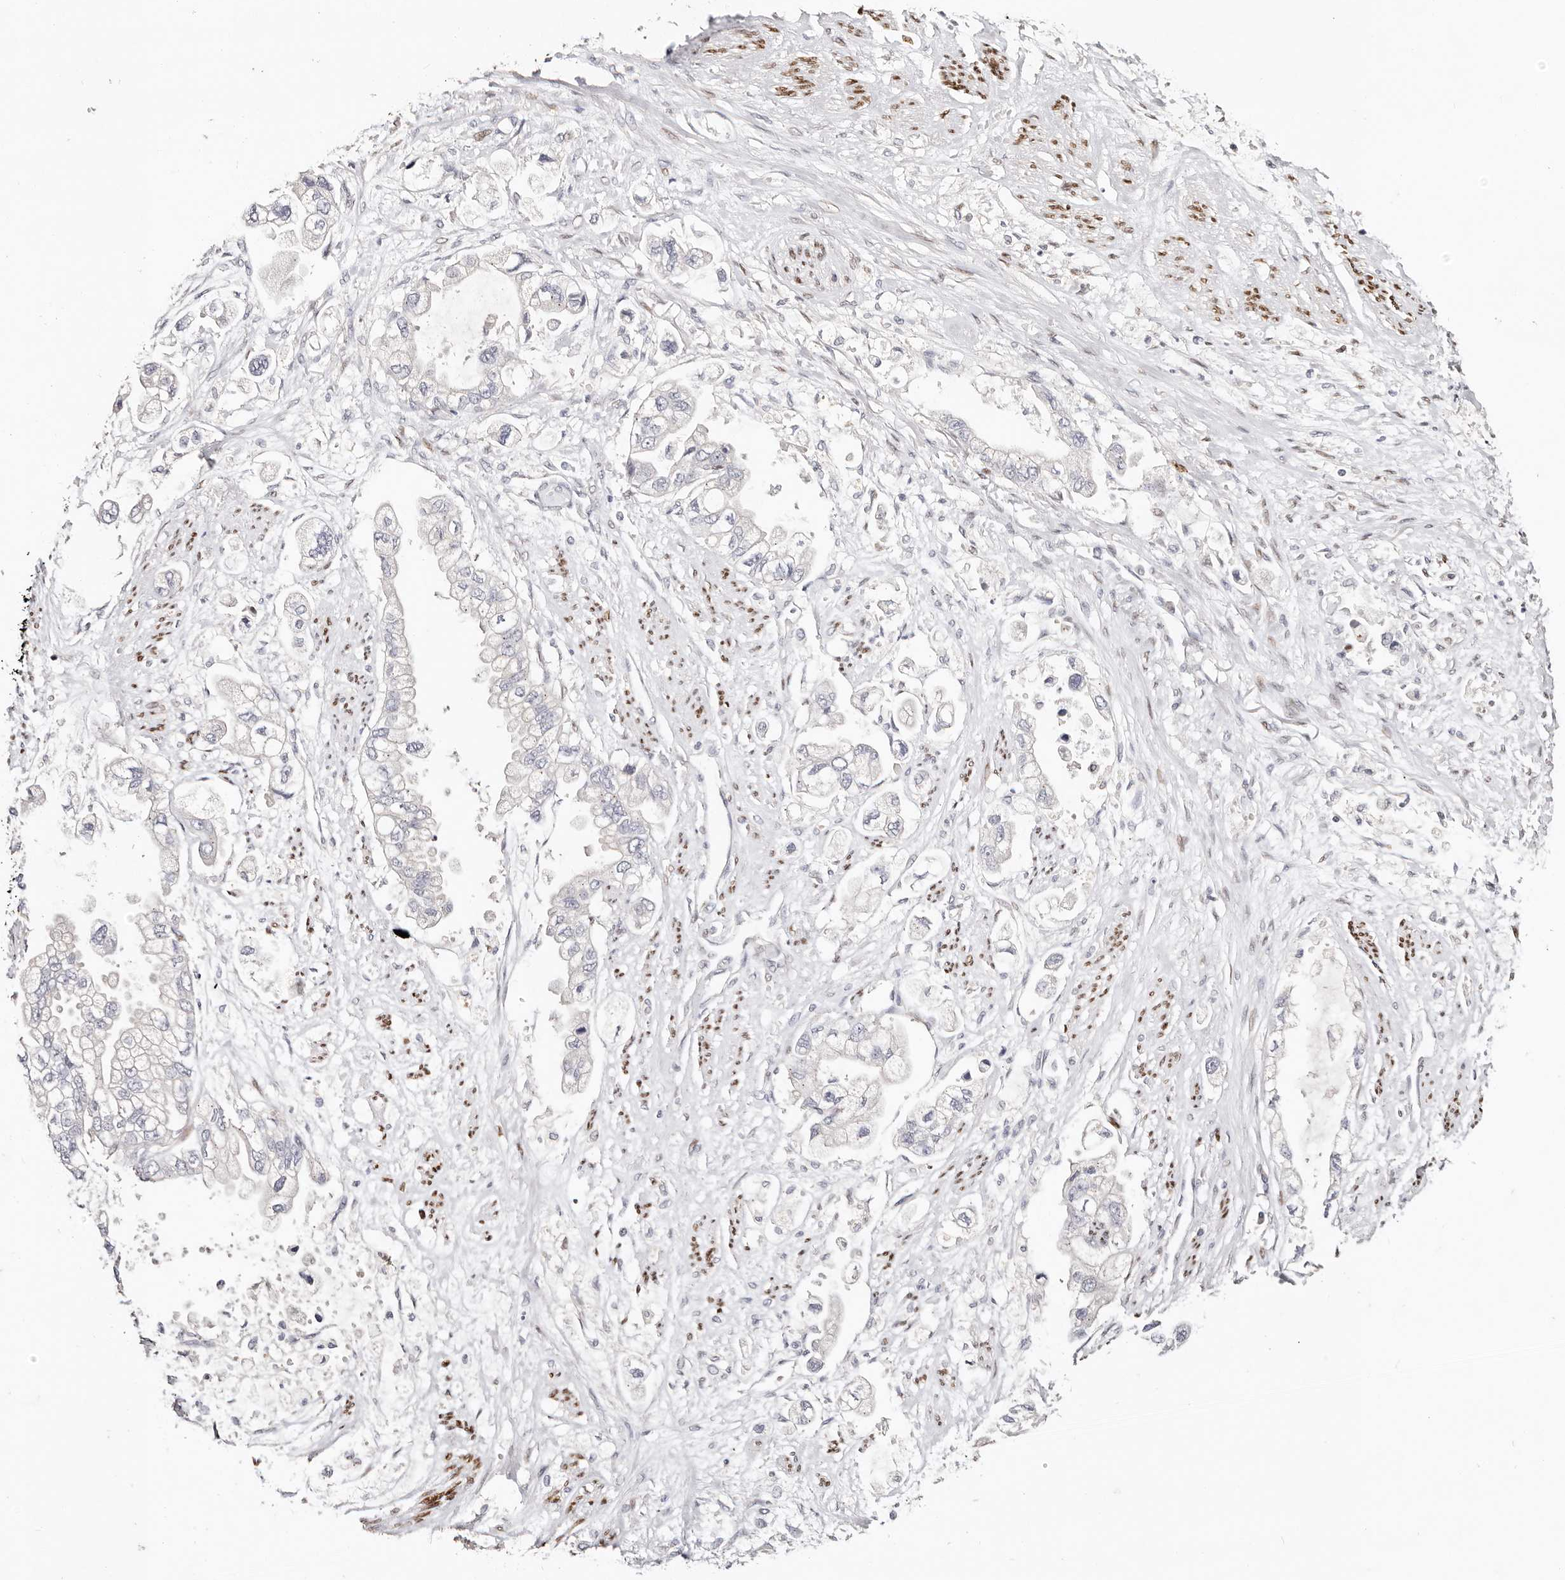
{"staining": {"intensity": "negative", "quantity": "none", "location": "none"}, "tissue": "stomach cancer", "cell_type": "Tumor cells", "image_type": "cancer", "snomed": [{"axis": "morphology", "description": "Adenocarcinoma, NOS"}, {"axis": "topography", "description": "Stomach"}], "caption": "Tumor cells show no significant expression in adenocarcinoma (stomach).", "gene": "IQGAP3", "patient": {"sex": "male", "age": 62}}